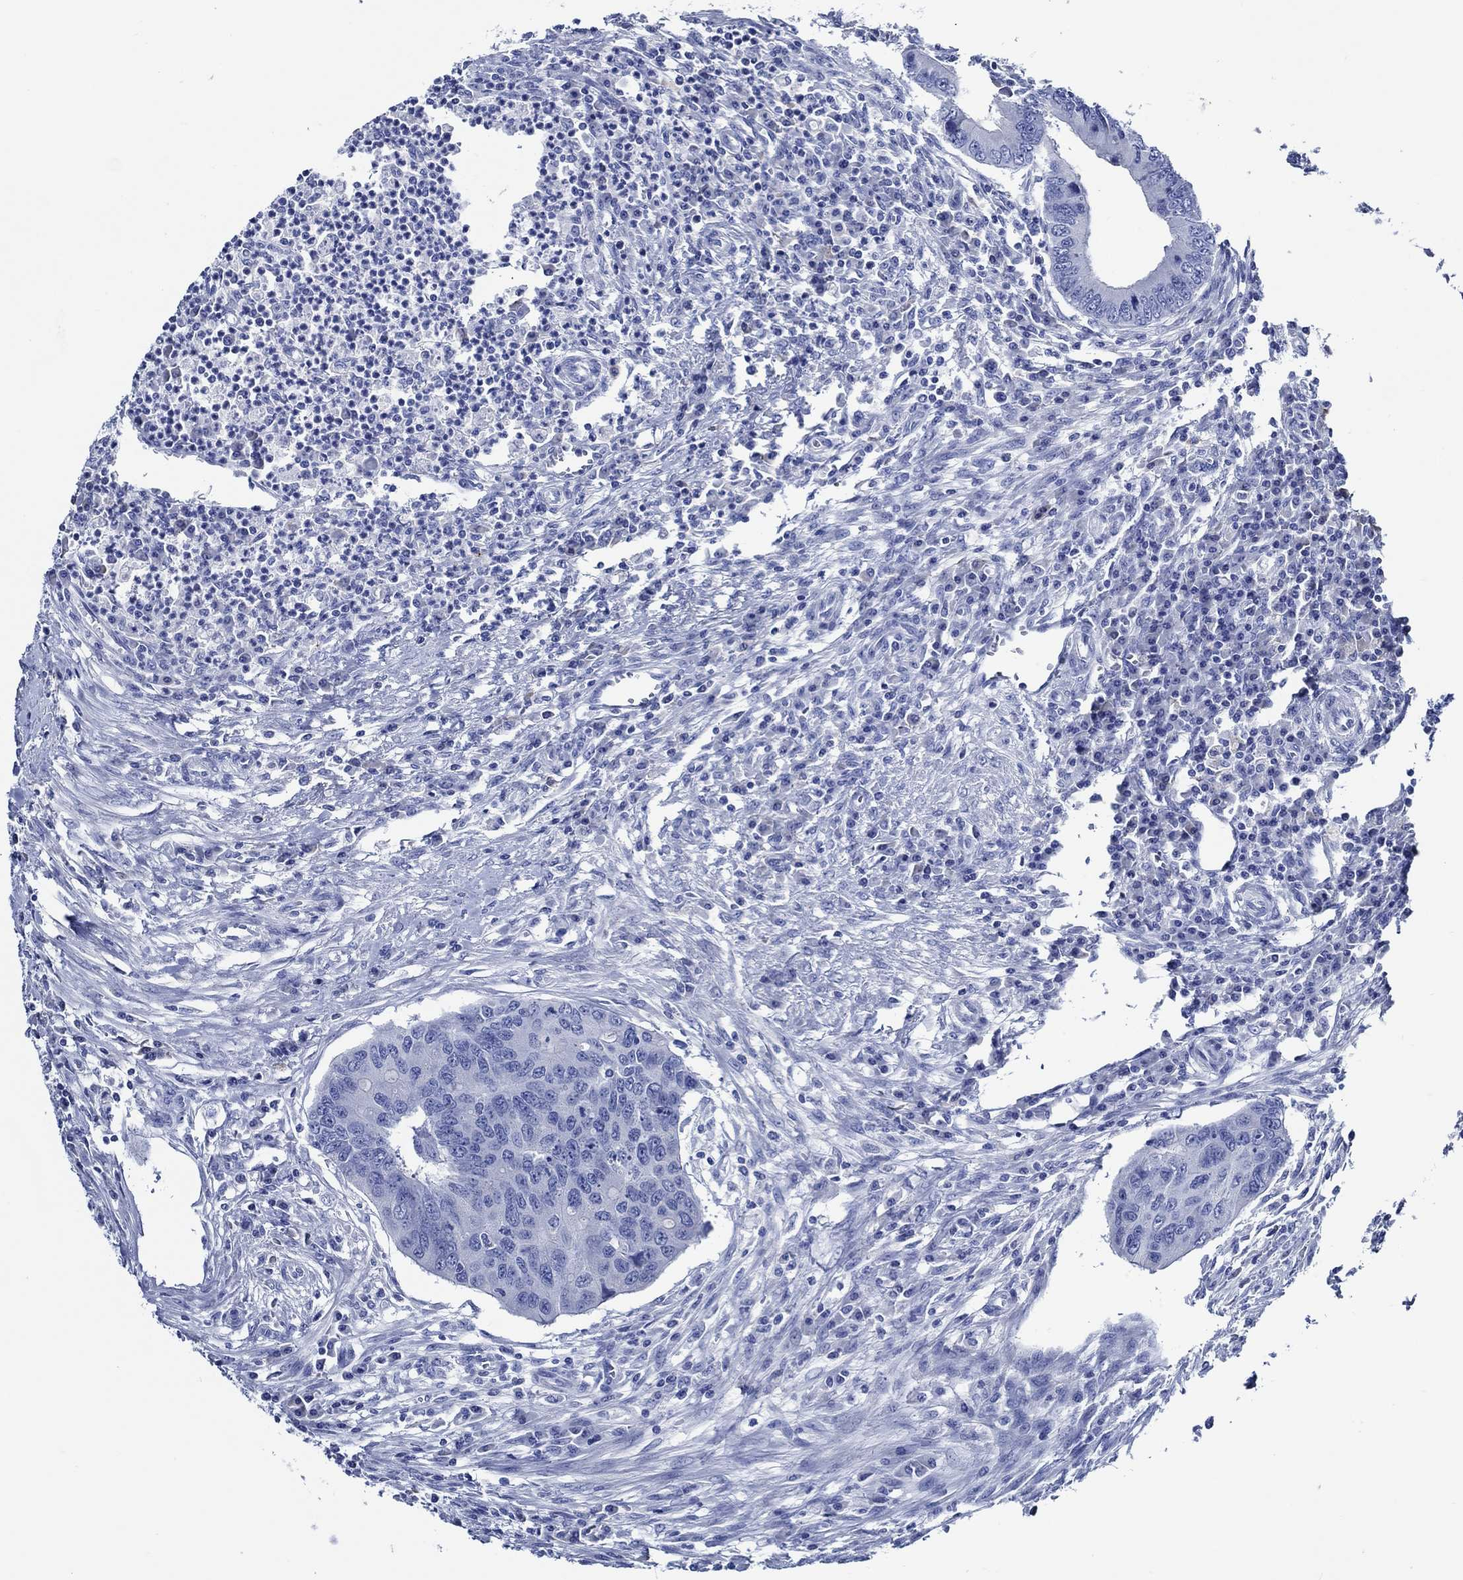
{"staining": {"intensity": "negative", "quantity": "none", "location": "none"}, "tissue": "colorectal cancer", "cell_type": "Tumor cells", "image_type": "cancer", "snomed": [{"axis": "morphology", "description": "Adenocarcinoma, NOS"}, {"axis": "topography", "description": "Colon"}], "caption": "Protein analysis of colorectal adenocarcinoma exhibits no significant staining in tumor cells. (Brightfield microscopy of DAB (3,3'-diaminobenzidine) immunohistochemistry at high magnification).", "gene": "WDR62", "patient": {"sex": "male", "age": 53}}